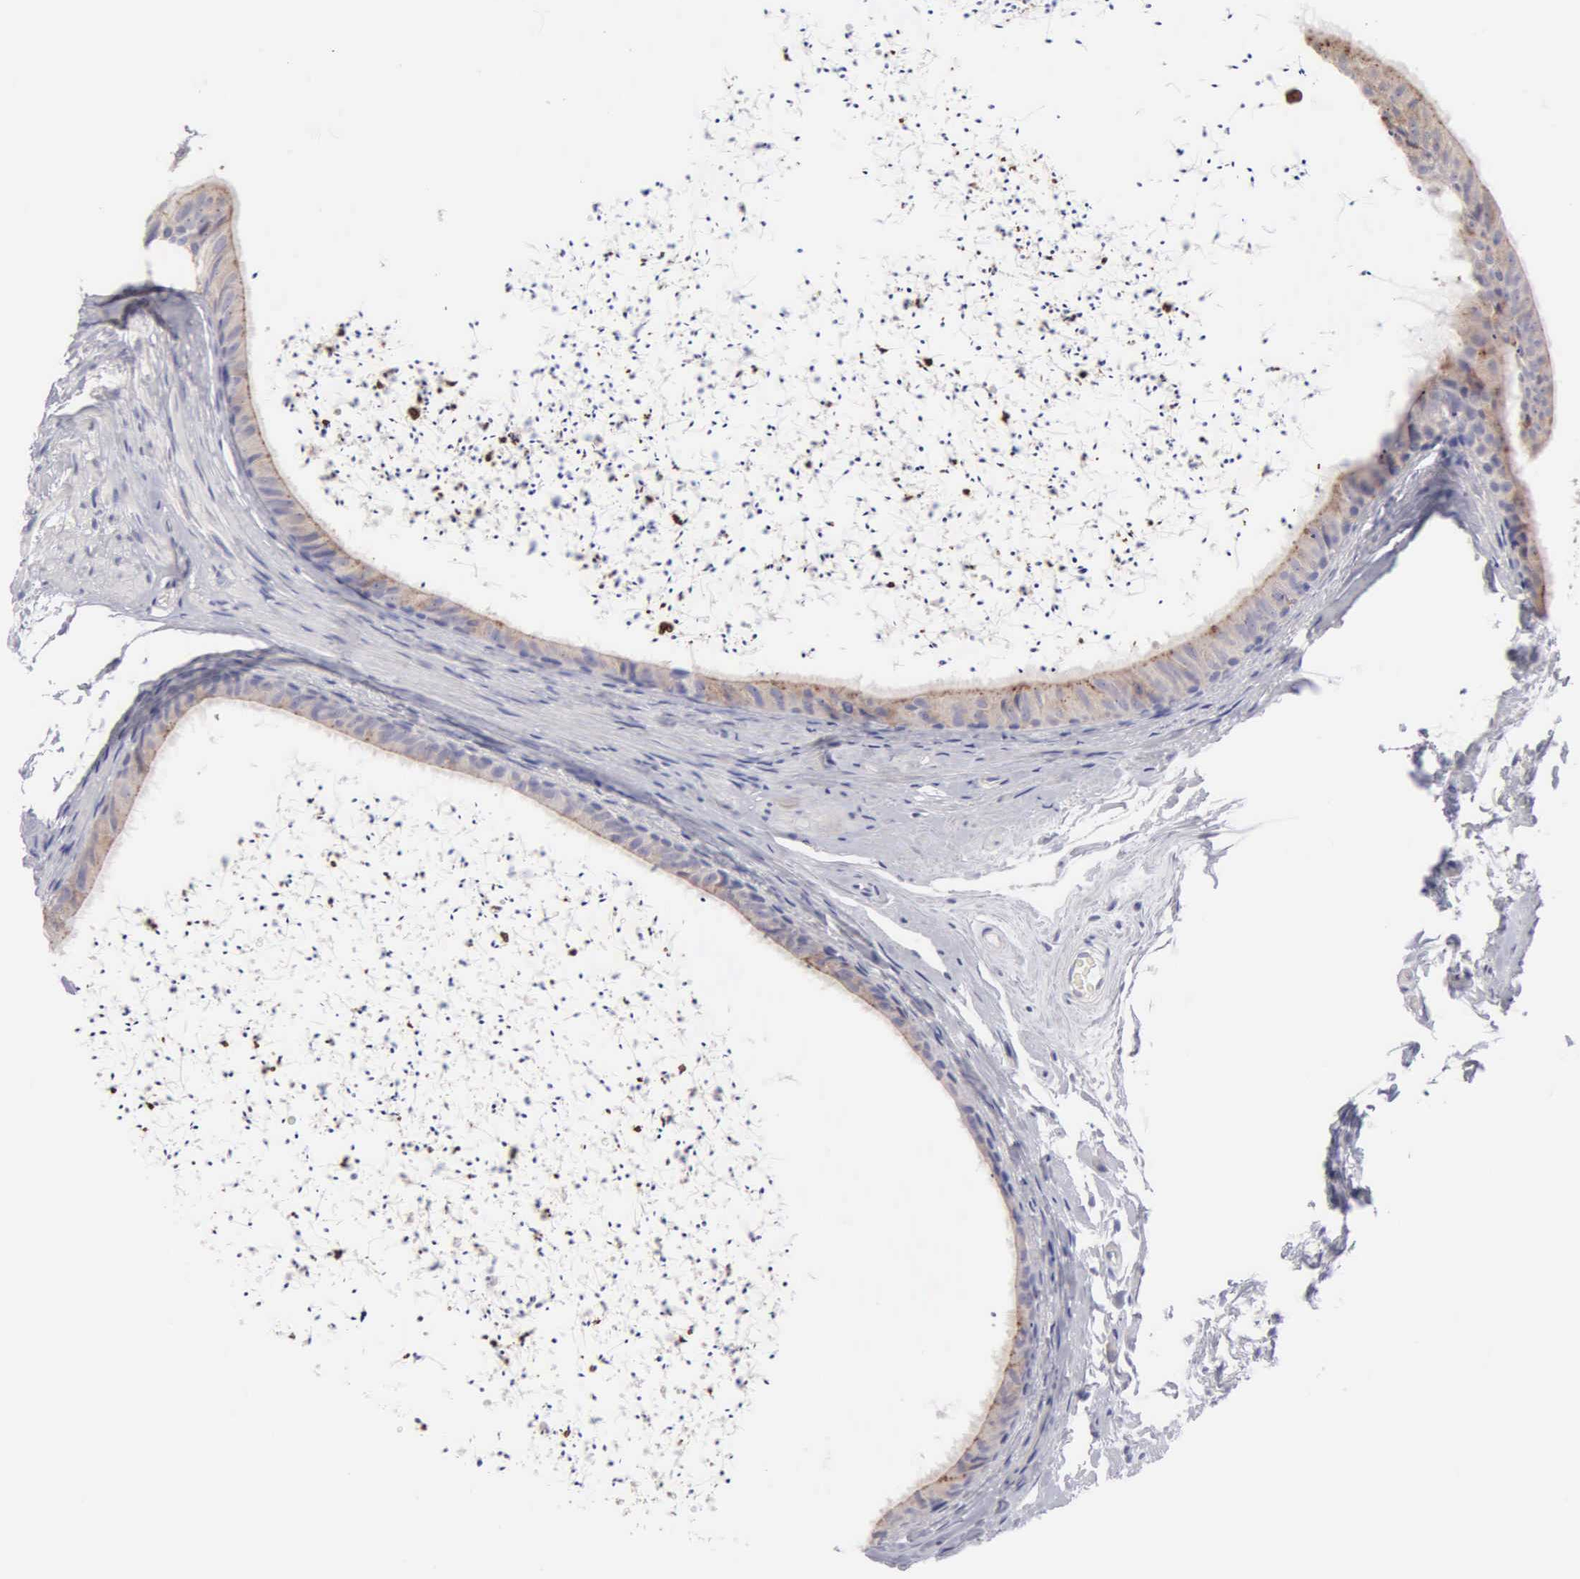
{"staining": {"intensity": "weak", "quantity": ">75%", "location": "cytoplasmic/membranous"}, "tissue": "epididymis", "cell_type": "Glandular cells", "image_type": "normal", "snomed": [{"axis": "morphology", "description": "Normal tissue, NOS"}, {"axis": "topography", "description": "Epididymis"}], "caption": "IHC staining of unremarkable epididymis, which displays low levels of weak cytoplasmic/membranous positivity in approximately >75% of glandular cells indicating weak cytoplasmic/membranous protein expression. The staining was performed using DAB (3,3'-diaminobenzidine) (brown) for protein detection and nuclei were counterstained in hematoxylin (blue).", "gene": "APP", "patient": {"sex": "male", "age": 77}}